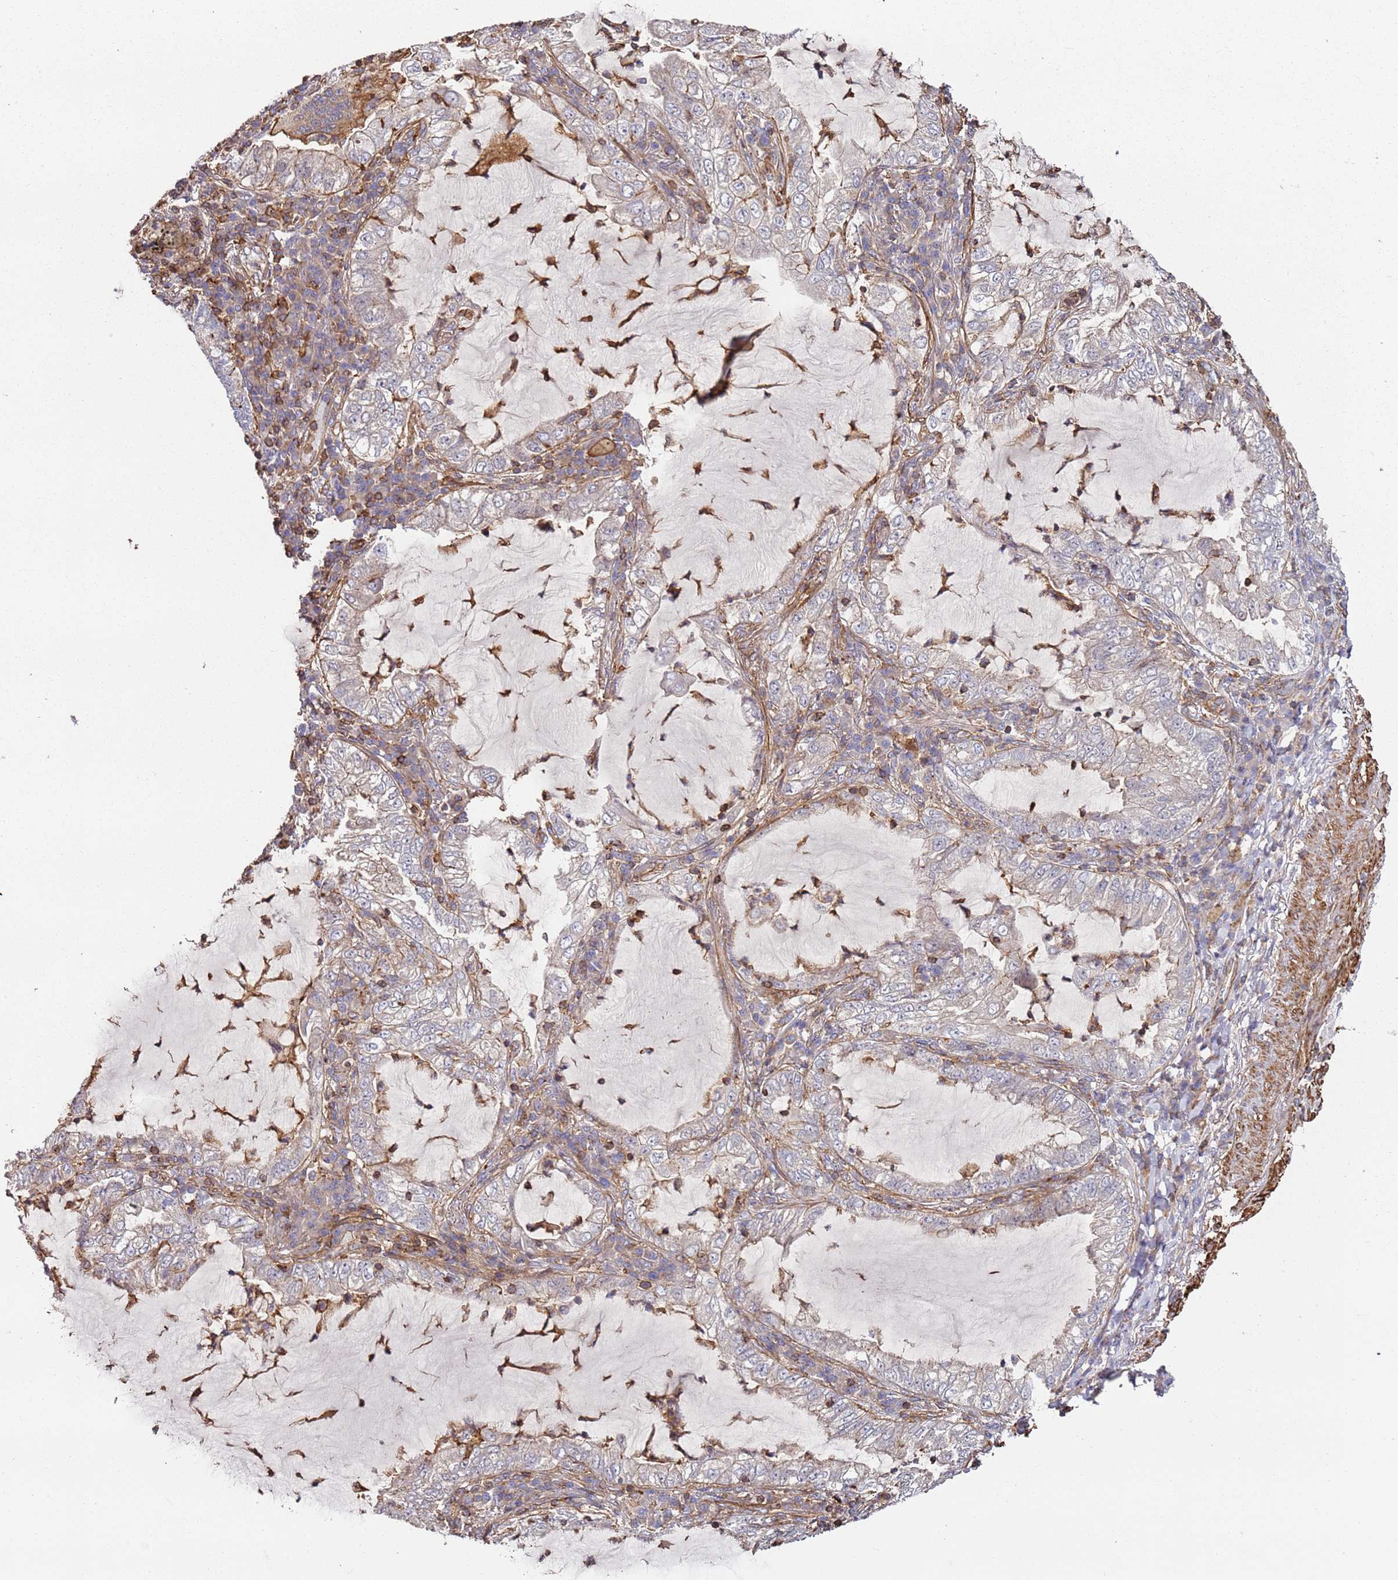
{"staining": {"intensity": "negative", "quantity": "none", "location": "none"}, "tissue": "lung cancer", "cell_type": "Tumor cells", "image_type": "cancer", "snomed": [{"axis": "morphology", "description": "Adenocarcinoma, NOS"}, {"axis": "topography", "description": "Lung"}], "caption": "Protein analysis of adenocarcinoma (lung) exhibits no significant positivity in tumor cells.", "gene": "CYP2U1", "patient": {"sex": "female", "age": 73}}